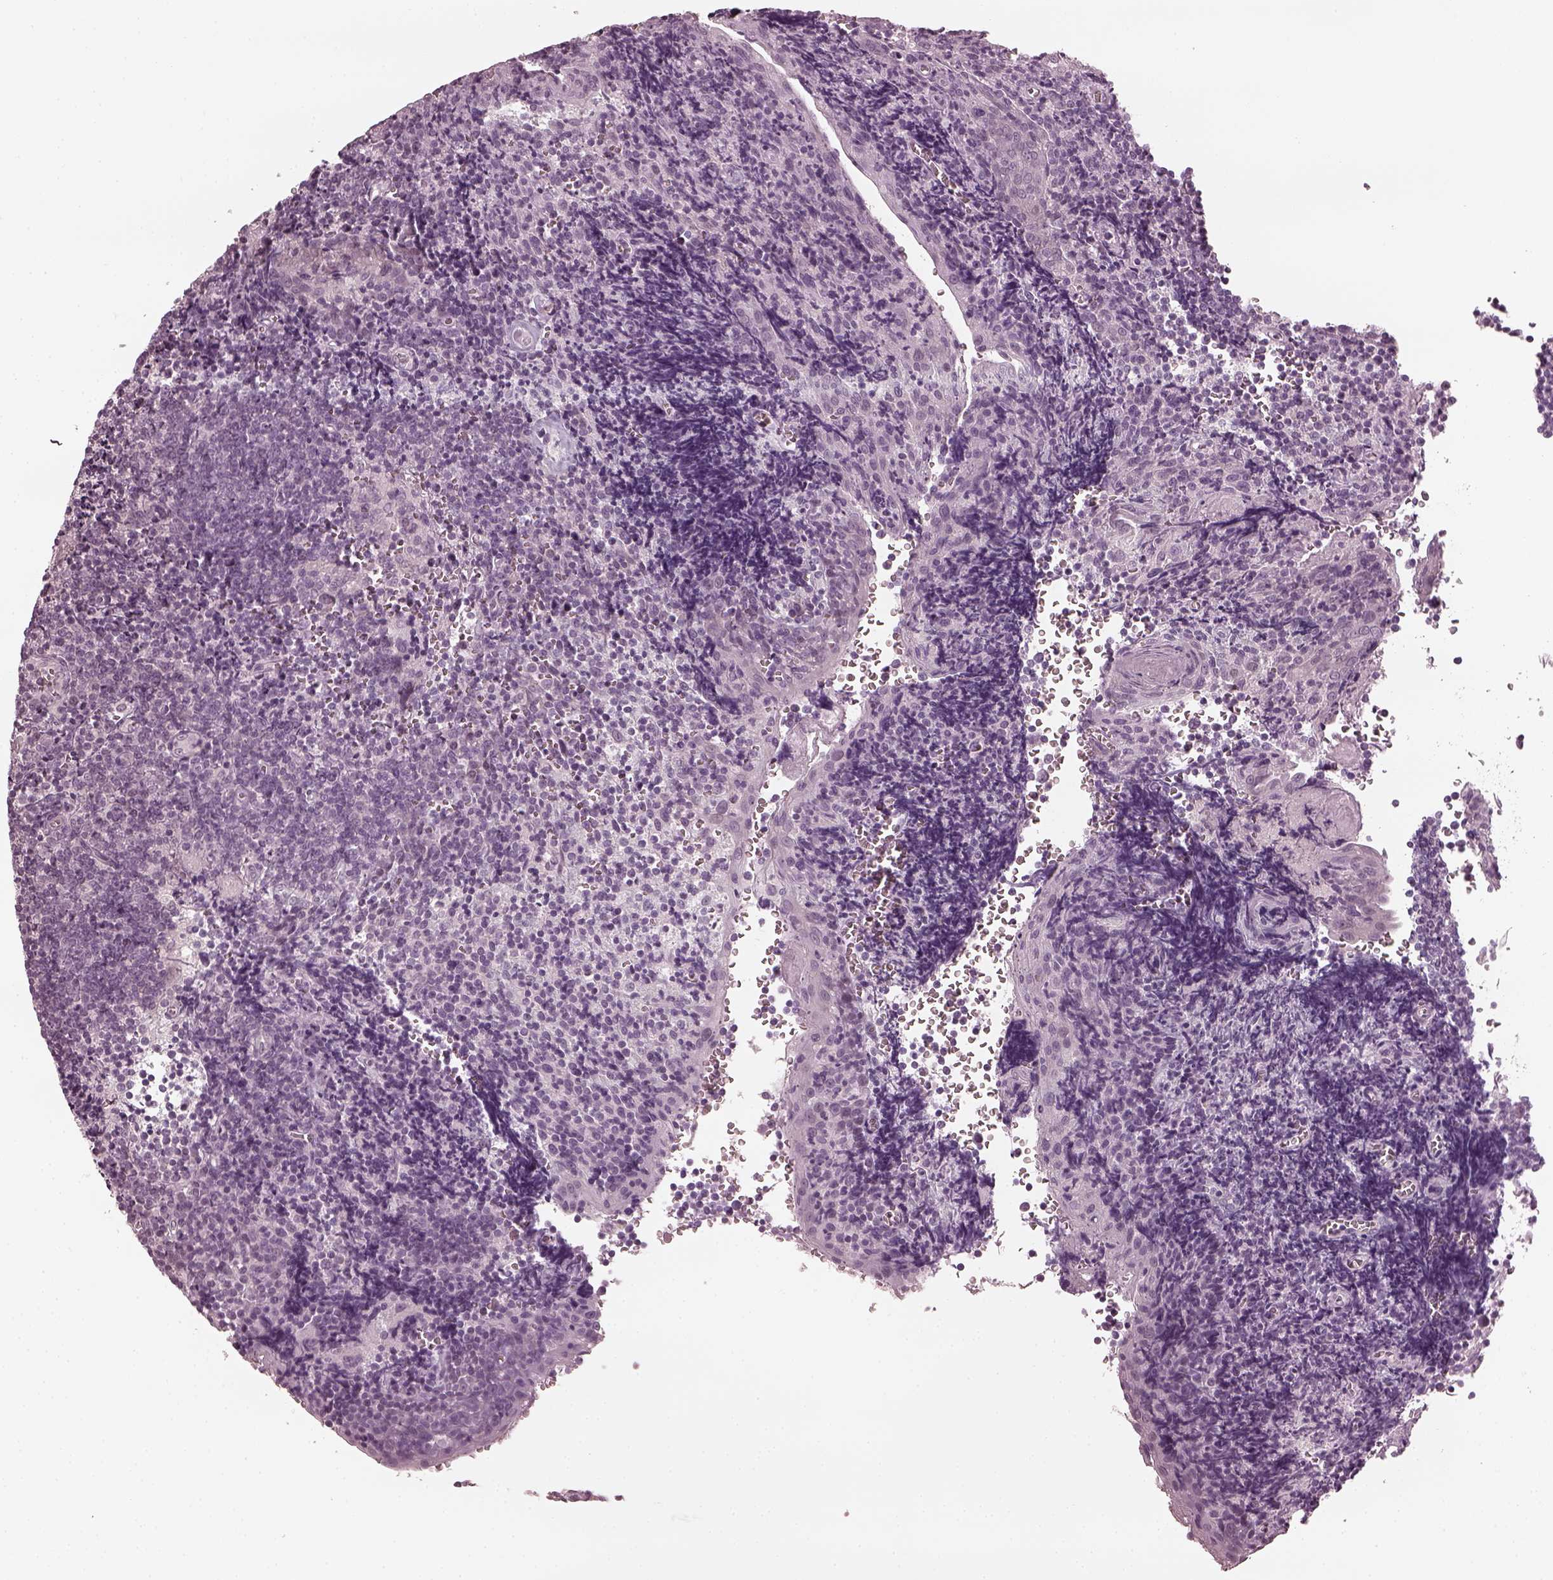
{"staining": {"intensity": "negative", "quantity": "none", "location": "none"}, "tissue": "tonsil", "cell_type": "Germinal center cells", "image_type": "normal", "snomed": [{"axis": "morphology", "description": "Normal tissue, NOS"}, {"axis": "morphology", "description": "Inflammation, NOS"}, {"axis": "topography", "description": "Tonsil"}], "caption": "Immunohistochemistry (IHC) of benign human tonsil shows no staining in germinal center cells.", "gene": "CCDC170", "patient": {"sex": "female", "age": 31}}